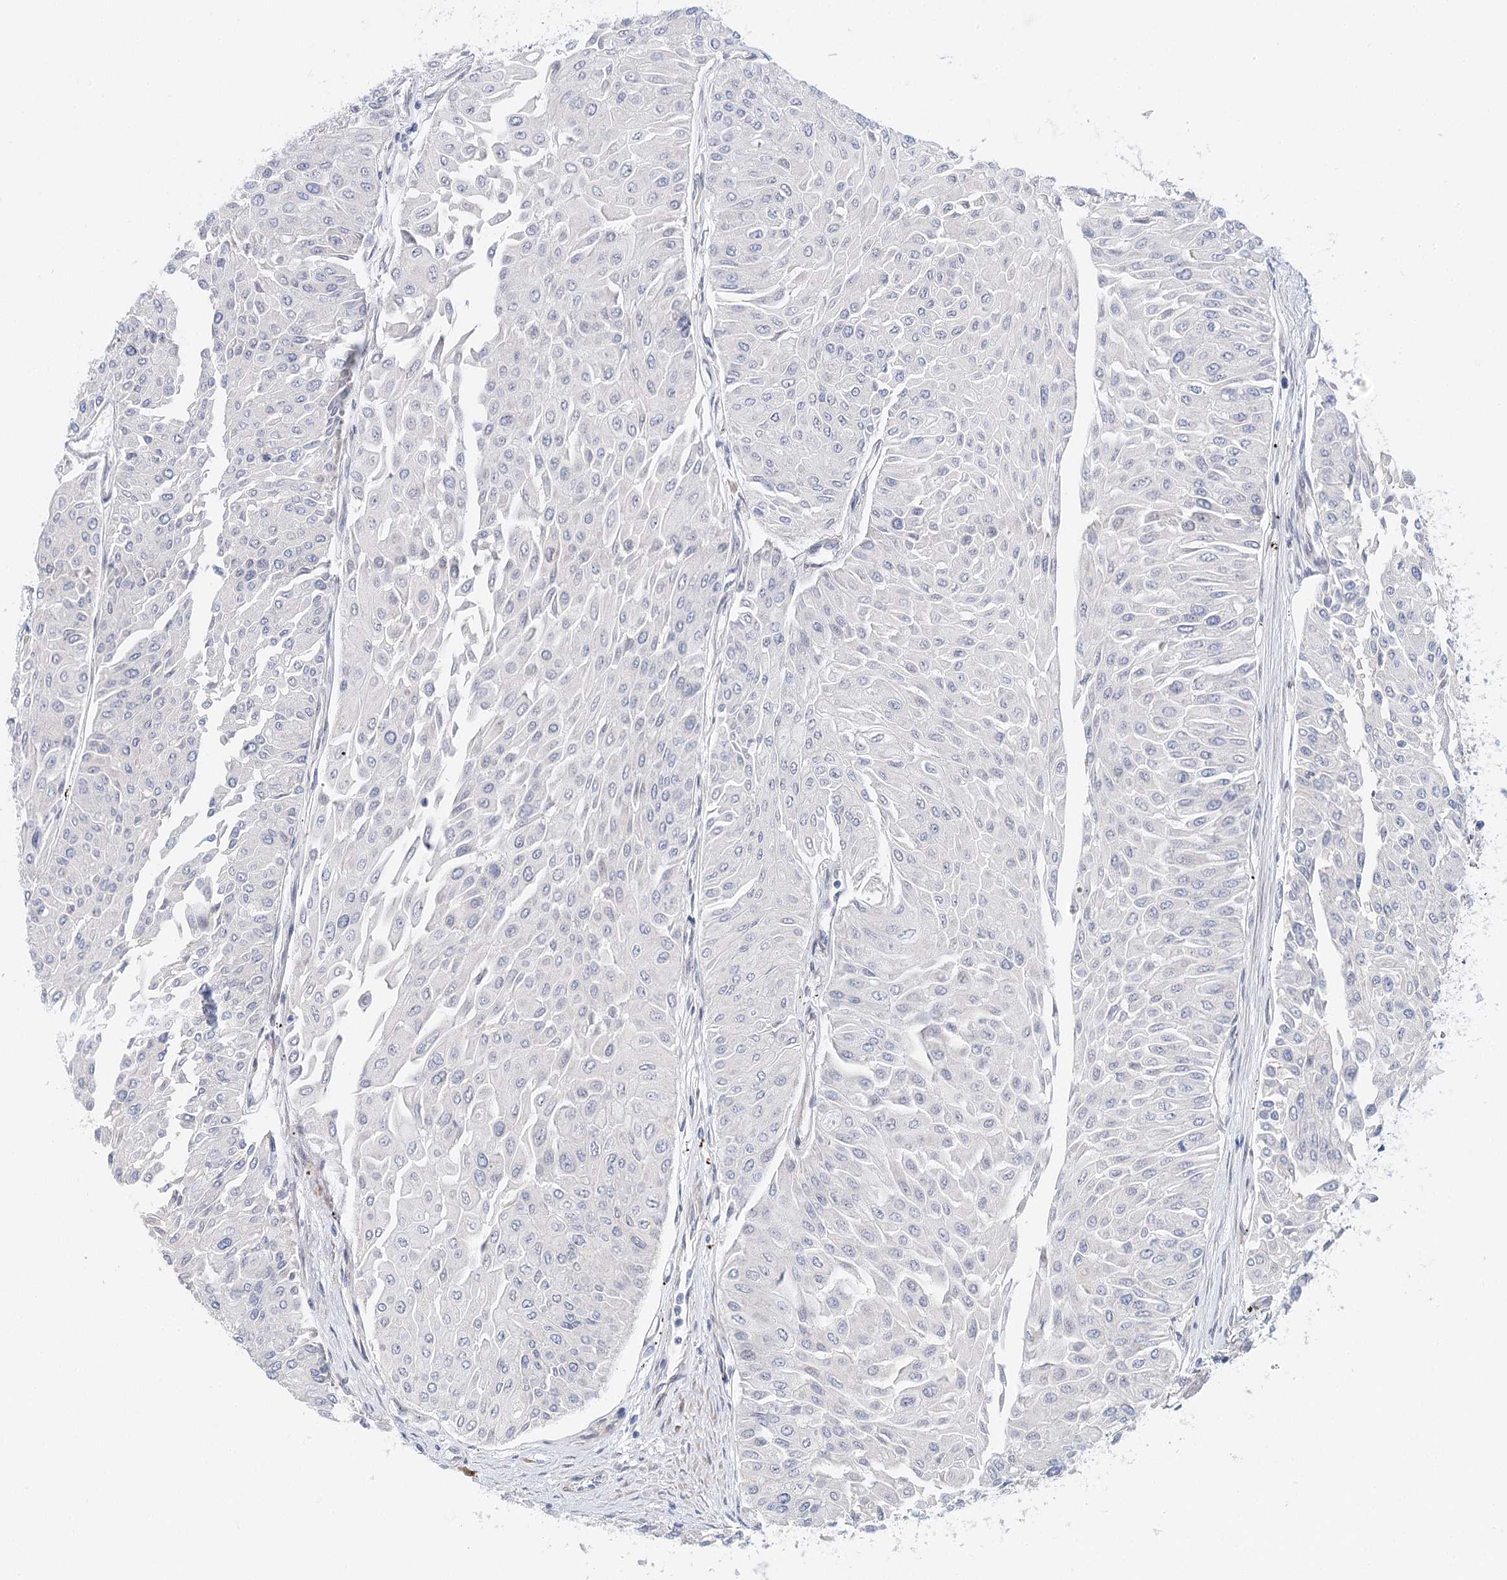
{"staining": {"intensity": "negative", "quantity": "none", "location": "none"}, "tissue": "urothelial cancer", "cell_type": "Tumor cells", "image_type": "cancer", "snomed": [{"axis": "morphology", "description": "Urothelial carcinoma, Low grade"}, {"axis": "topography", "description": "Urinary bladder"}], "caption": "Photomicrograph shows no protein staining in tumor cells of urothelial cancer tissue. Brightfield microscopy of immunohistochemistry stained with DAB (3,3'-diaminobenzidine) (brown) and hematoxylin (blue), captured at high magnification.", "gene": "TEX12", "patient": {"sex": "male", "age": 67}}